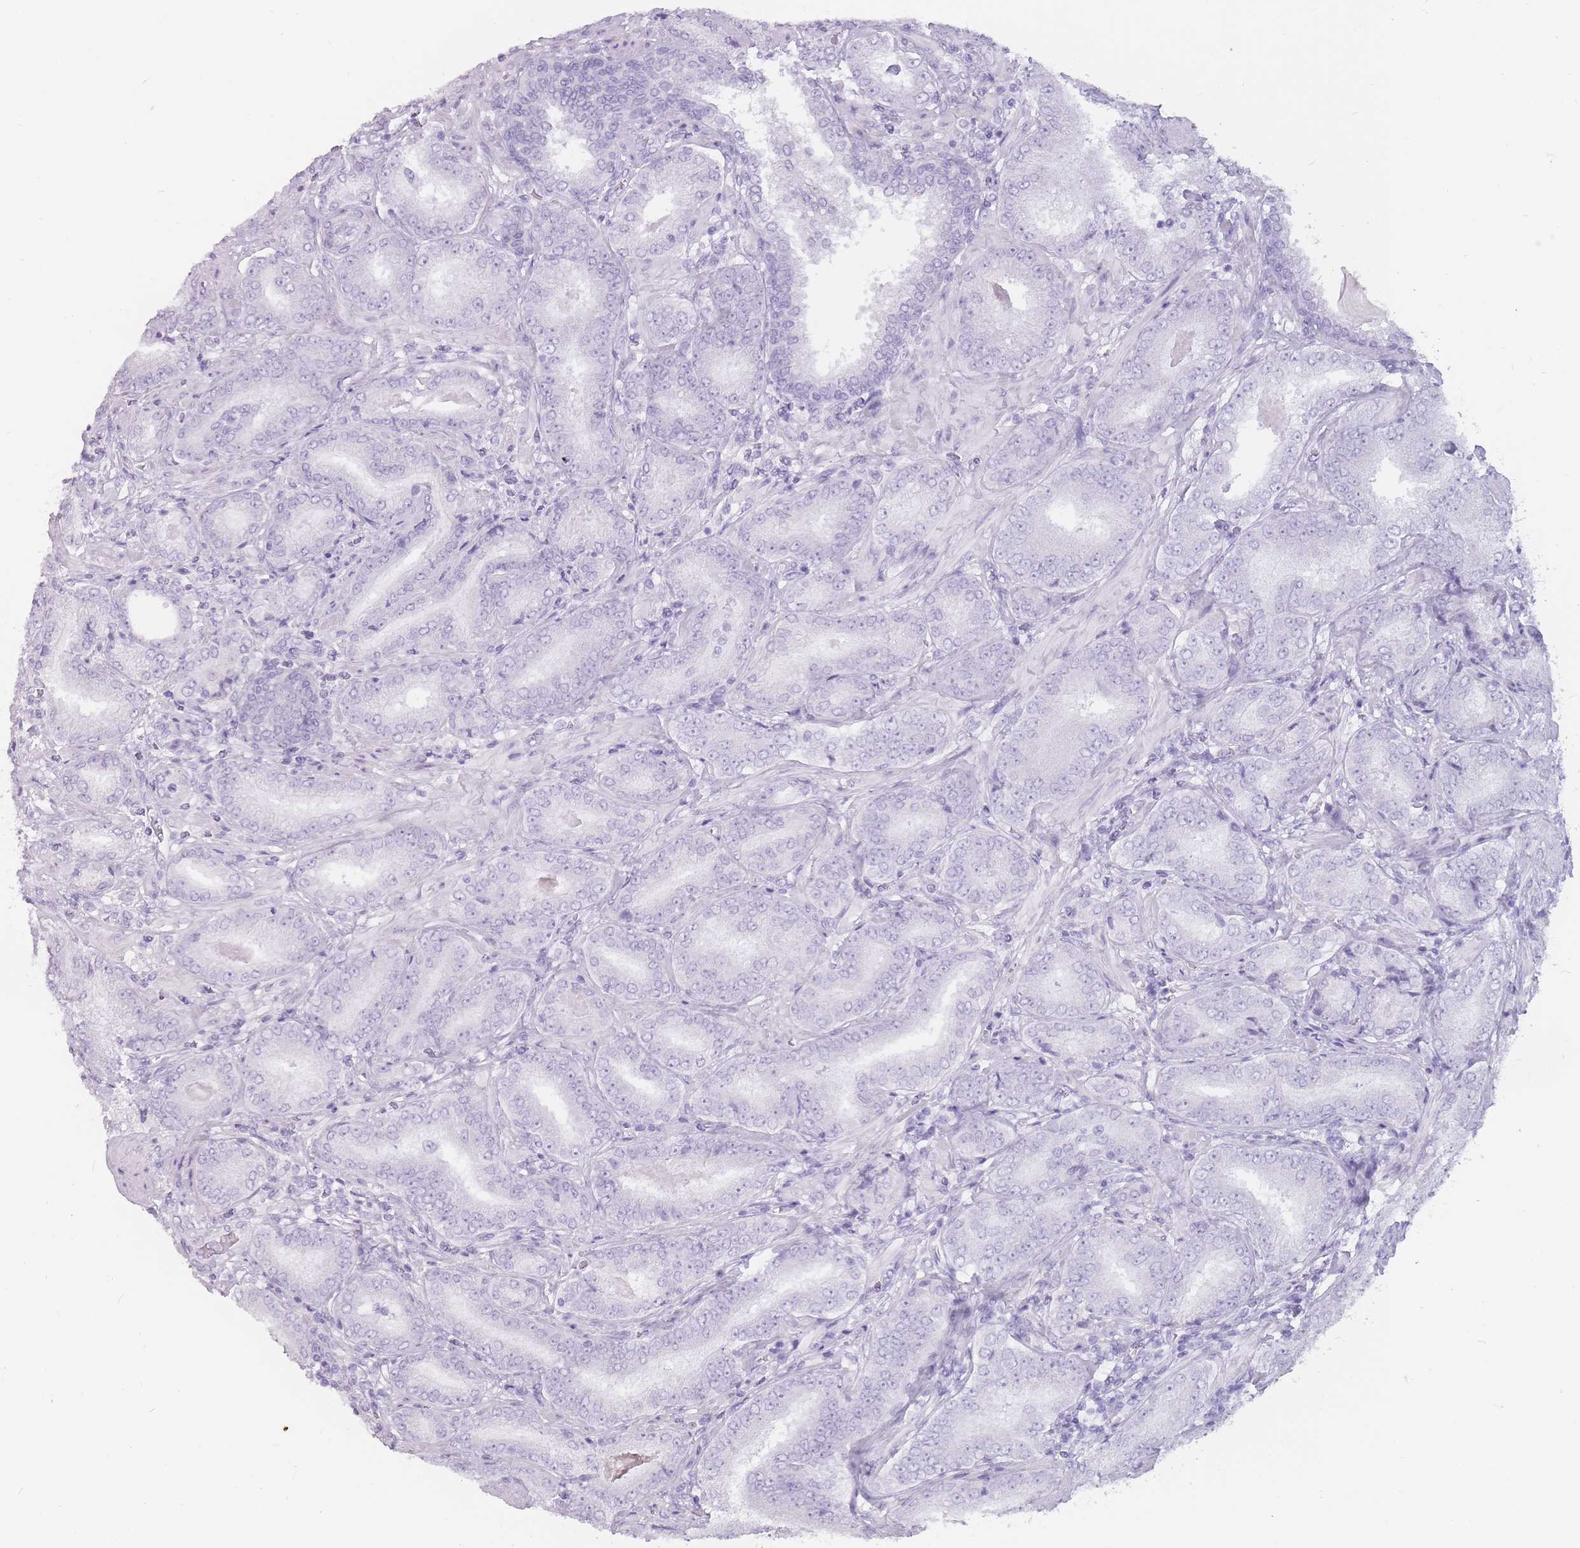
{"staining": {"intensity": "negative", "quantity": "none", "location": "none"}, "tissue": "prostate cancer", "cell_type": "Tumor cells", "image_type": "cancer", "snomed": [{"axis": "morphology", "description": "Adenocarcinoma, High grade"}, {"axis": "topography", "description": "Prostate"}], "caption": "DAB (3,3'-diaminobenzidine) immunohistochemical staining of prostate cancer (adenocarcinoma (high-grade)) shows no significant positivity in tumor cells. Nuclei are stained in blue.", "gene": "PNMA3", "patient": {"sex": "male", "age": 72}}